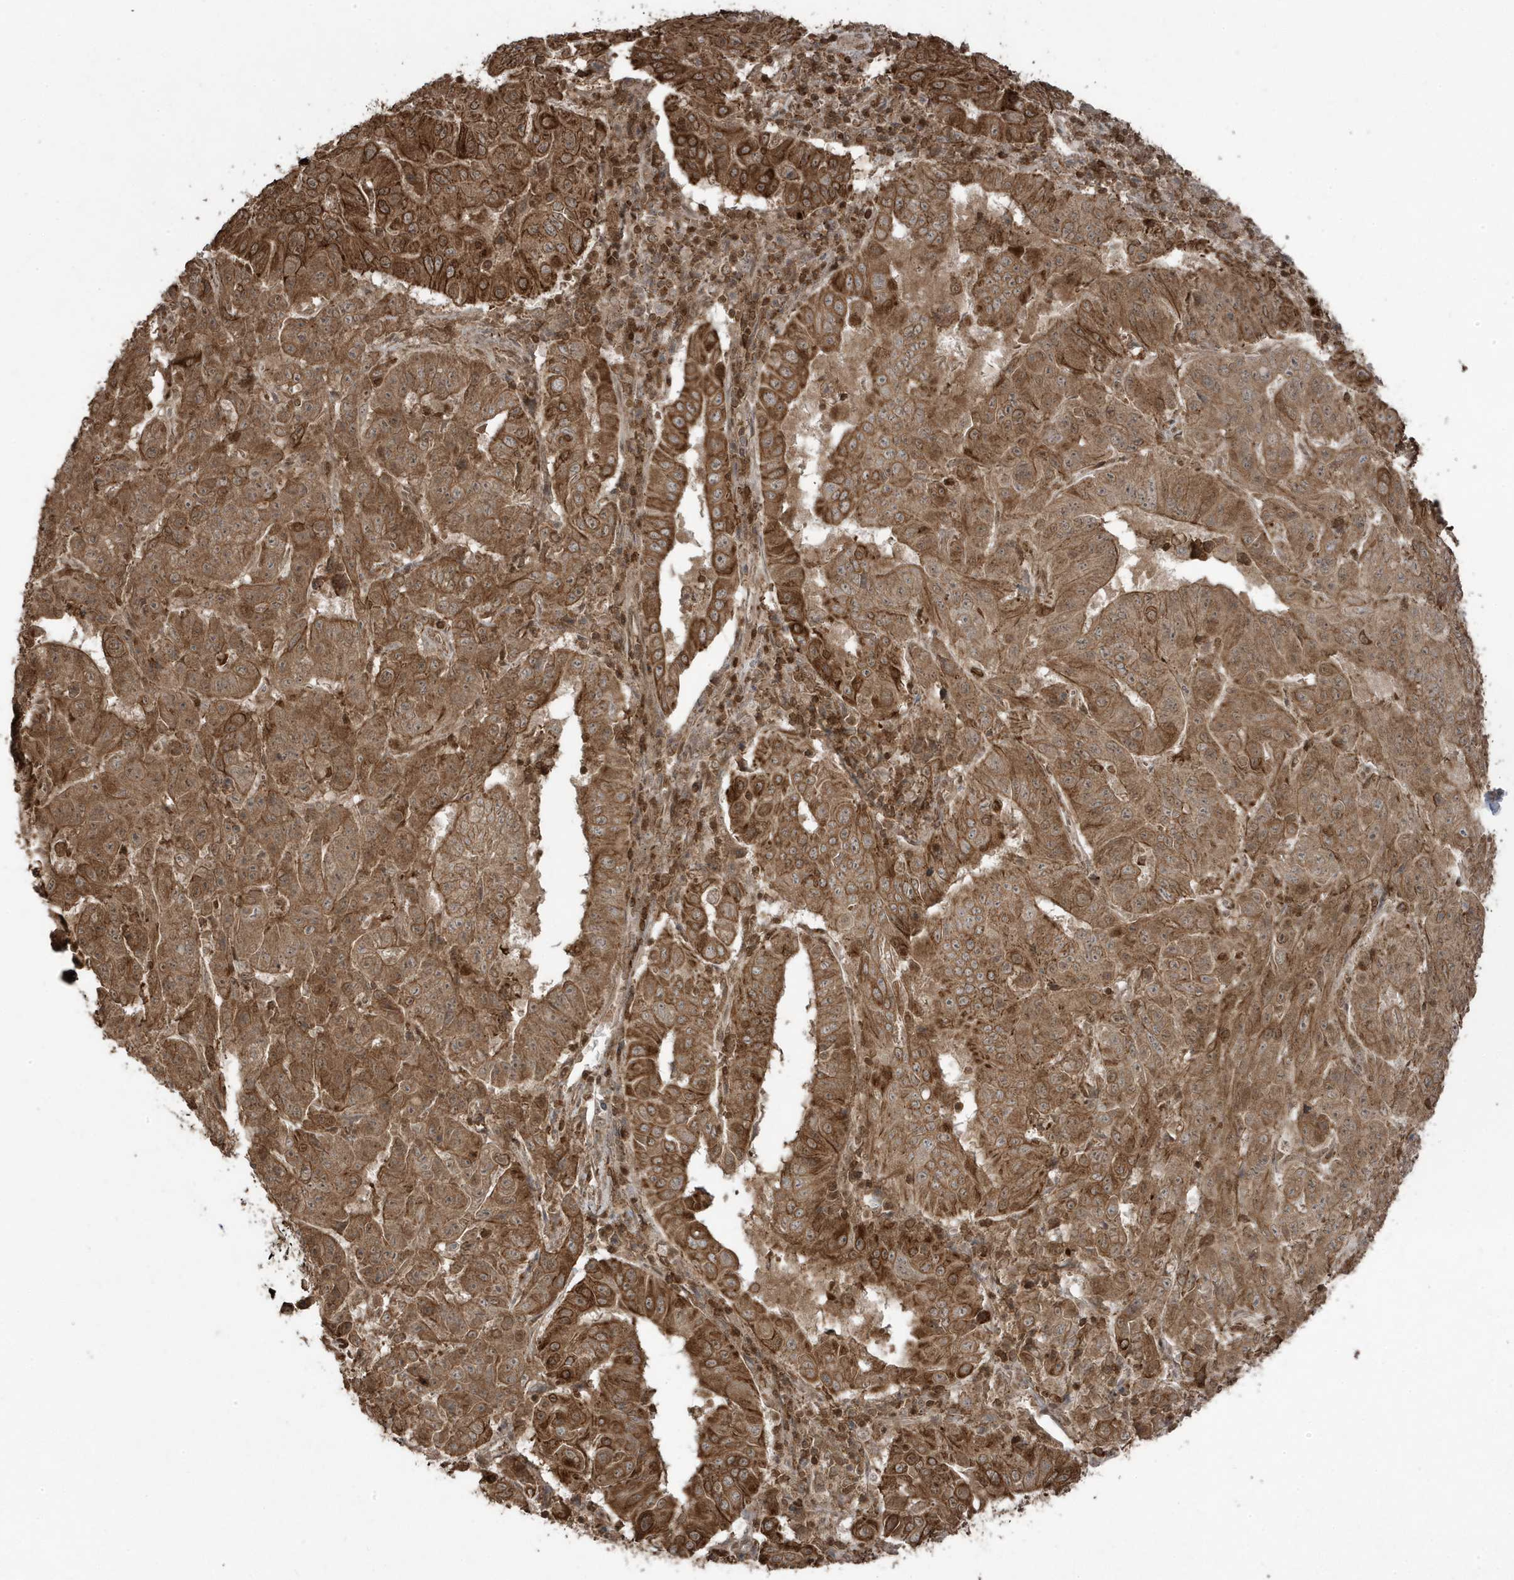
{"staining": {"intensity": "strong", "quantity": ">75%", "location": "cytoplasmic/membranous"}, "tissue": "pancreatic cancer", "cell_type": "Tumor cells", "image_type": "cancer", "snomed": [{"axis": "morphology", "description": "Adenocarcinoma, NOS"}, {"axis": "topography", "description": "Pancreas"}], "caption": "Pancreatic adenocarcinoma tissue displays strong cytoplasmic/membranous staining in approximately >75% of tumor cells", "gene": "ASAP1", "patient": {"sex": "male", "age": 63}}